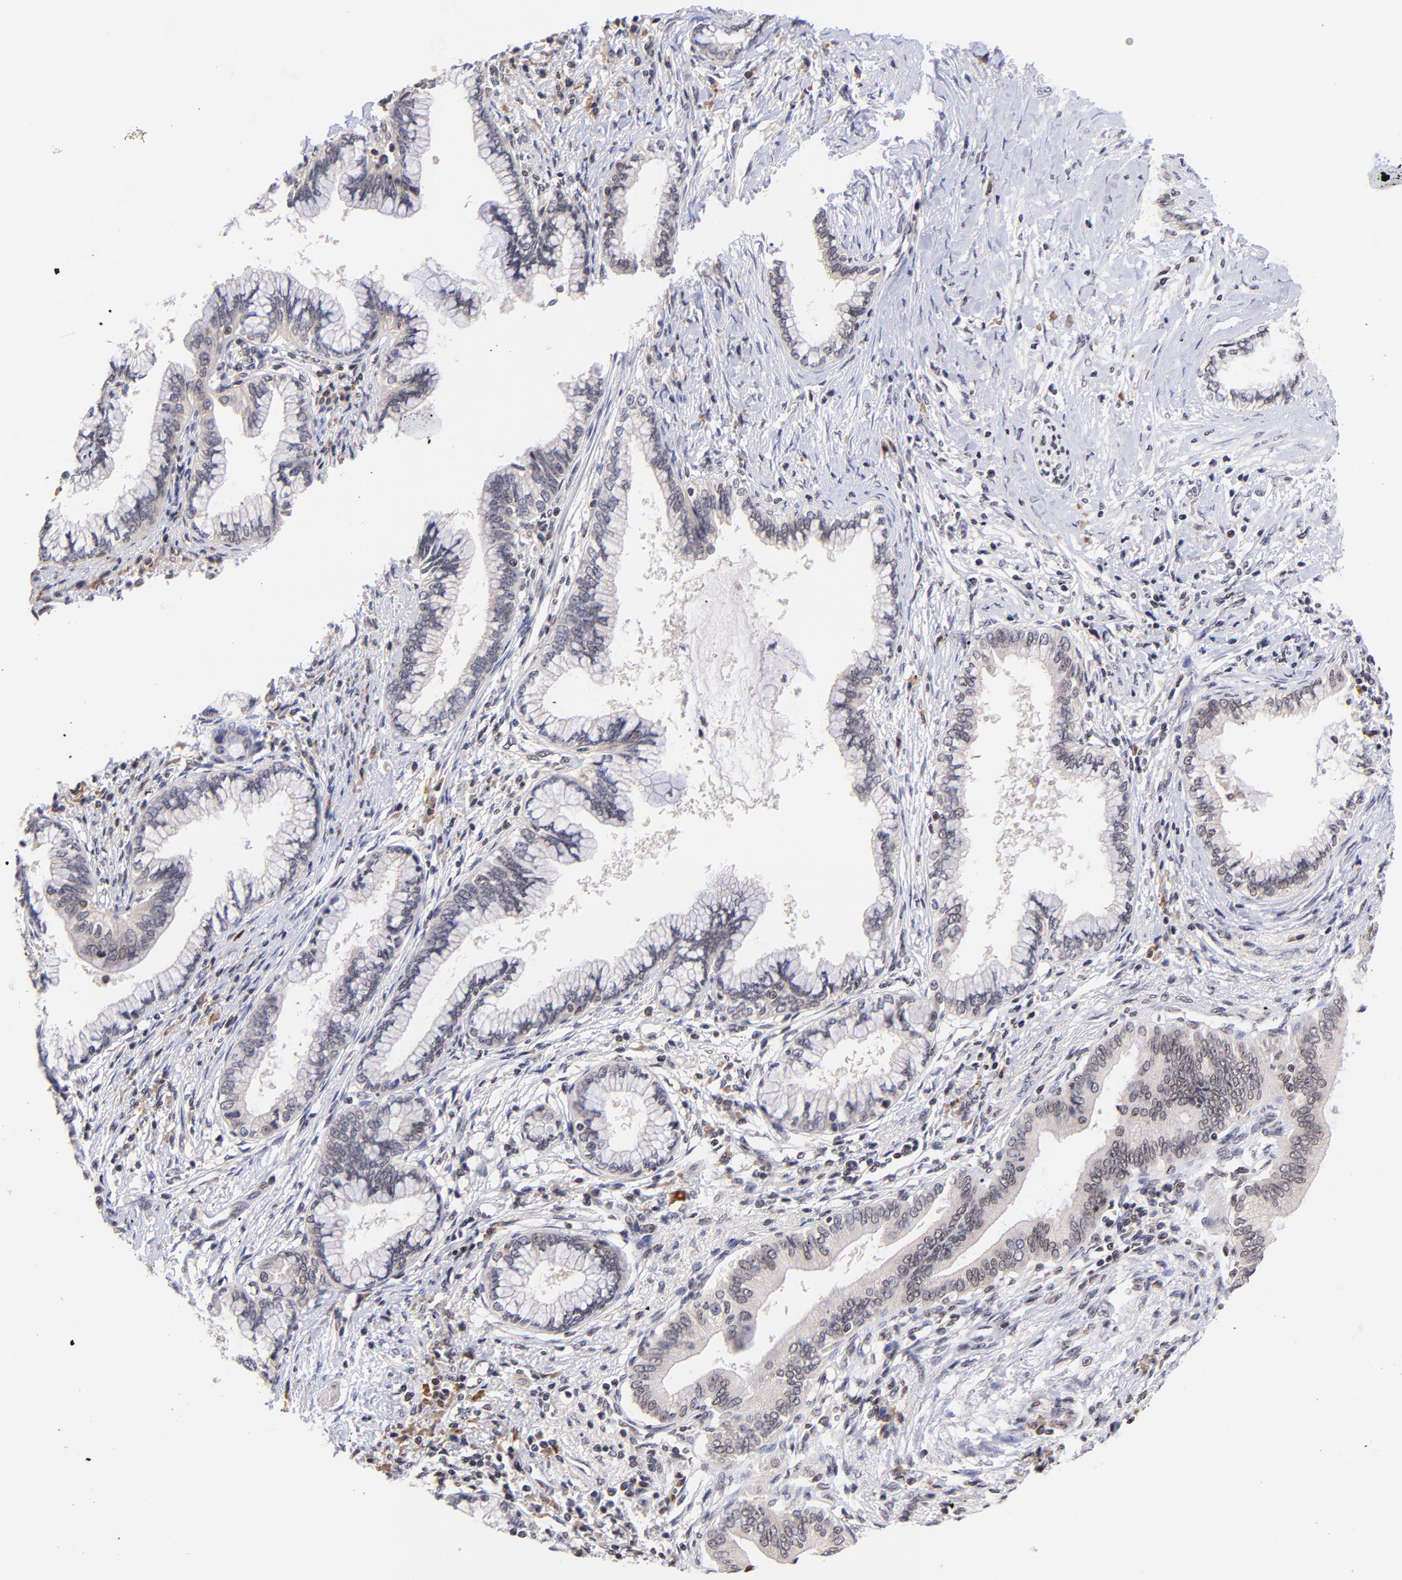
{"staining": {"intensity": "moderate", "quantity": ">75%", "location": "nuclear"}, "tissue": "pancreatic cancer", "cell_type": "Tumor cells", "image_type": "cancer", "snomed": [{"axis": "morphology", "description": "Adenocarcinoma, NOS"}, {"axis": "topography", "description": "Pancreas"}], "caption": "Adenocarcinoma (pancreatic) stained for a protein (brown) shows moderate nuclear positive expression in approximately >75% of tumor cells.", "gene": "WDR25", "patient": {"sex": "female", "age": 64}}